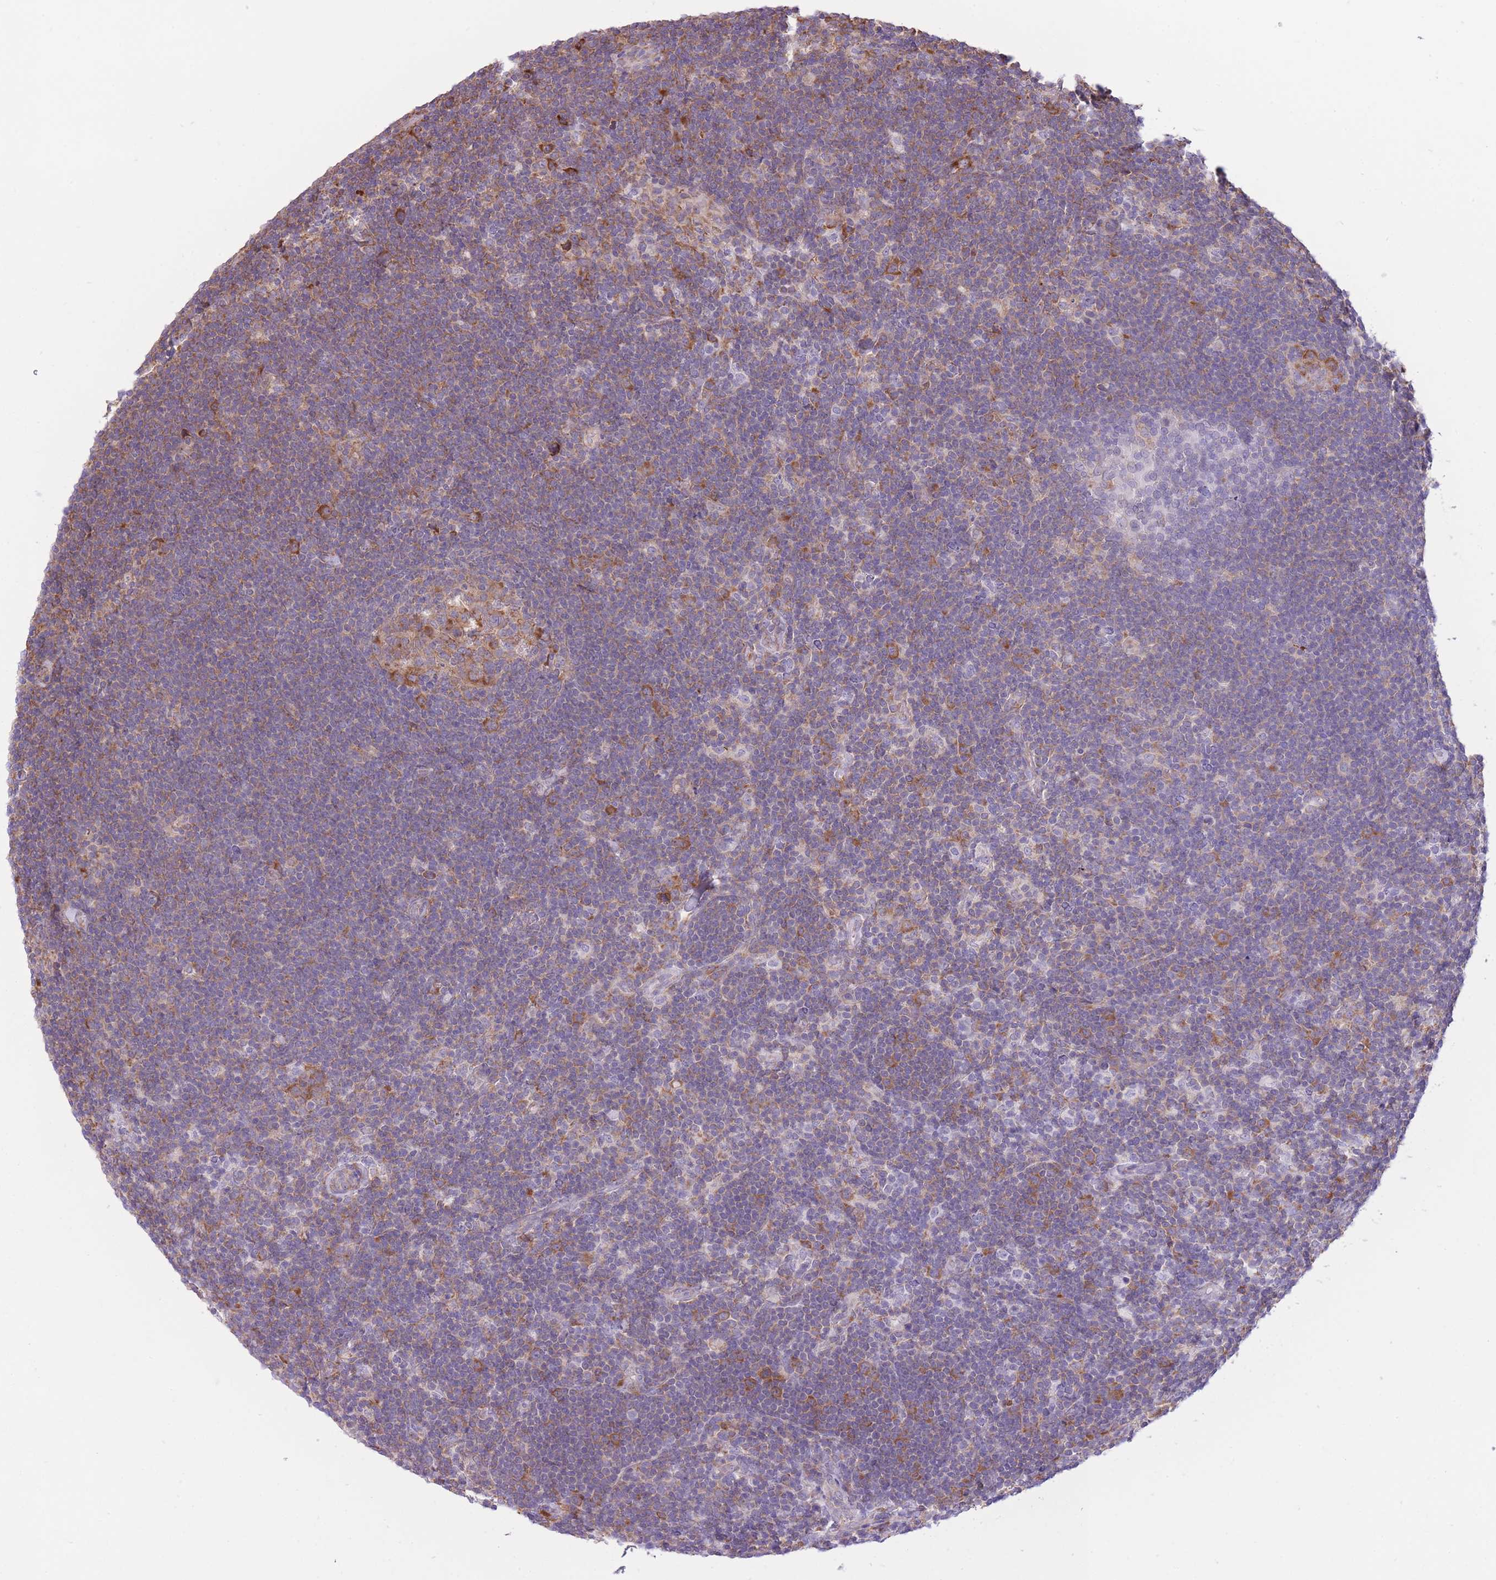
{"staining": {"intensity": "negative", "quantity": "none", "location": "none"}, "tissue": "lymphoma", "cell_type": "Tumor cells", "image_type": "cancer", "snomed": [{"axis": "morphology", "description": "Hodgkin's disease, NOS"}, {"axis": "topography", "description": "Lymph node"}], "caption": "The image displays no significant positivity in tumor cells of lymphoma. (Immunohistochemistry, brightfield microscopy, high magnification).", "gene": "ZNF501", "patient": {"sex": "female", "age": 57}}